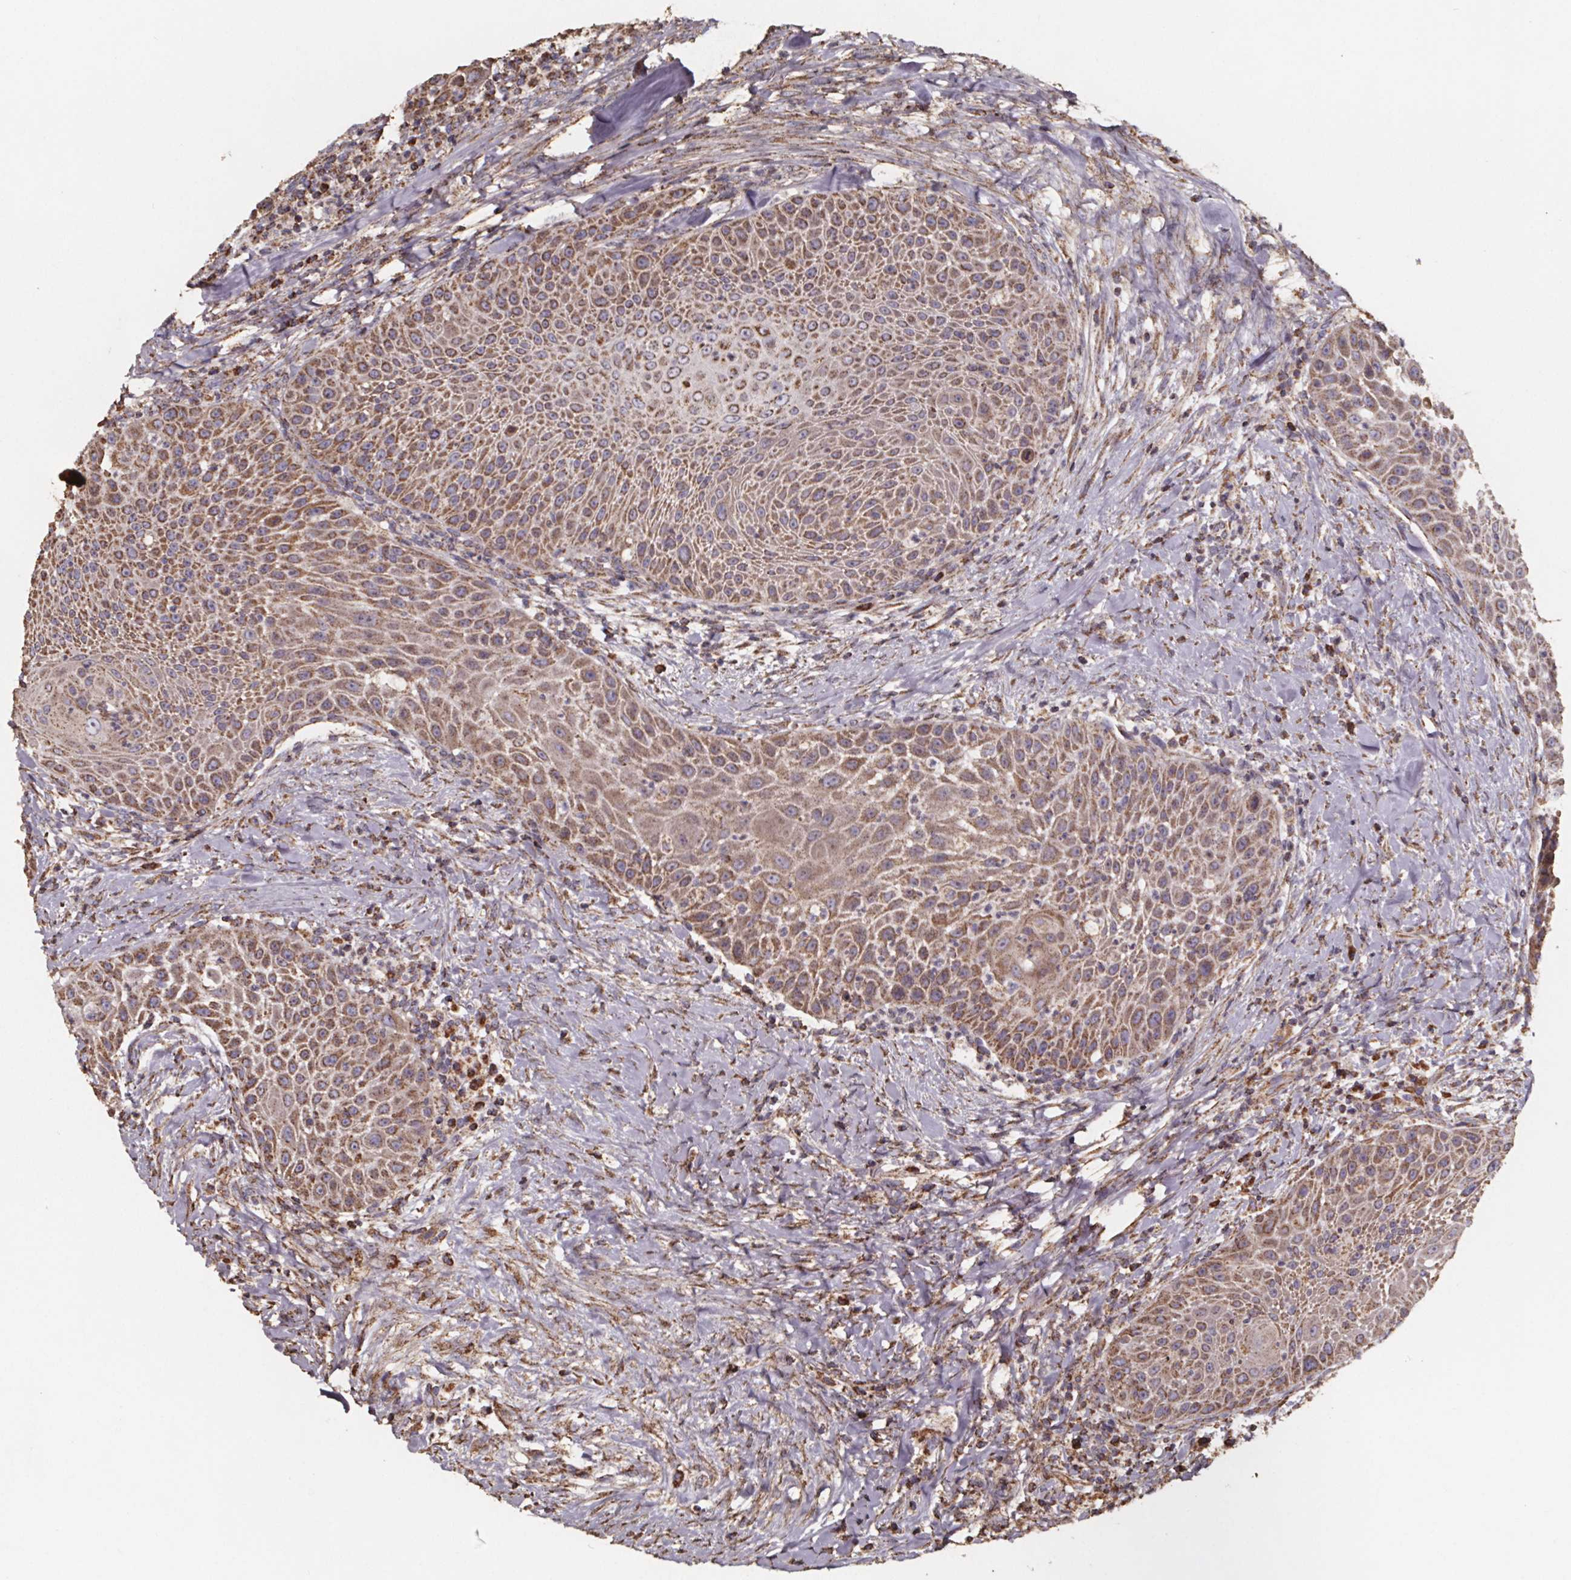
{"staining": {"intensity": "moderate", "quantity": ">75%", "location": "cytoplasmic/membranous"}, "tissue": "head and neck cancer", "cell_type": "Tumor cells", "image_type": "cancer", "snomed": [{"axis": "morphology", "description": "Squamous cell carcinoma, NOS"}, {"axis": "topography", "description": "Head-Neck"}], "caption": "Head and neck cancer (squamous cell carcinoma) tissue exhibits moderate cytoplasmic/membranous positivity in approximately >75% of tumor cells", "gene": "SLC35D2", "patient": {"sex": "male", "age": 69}}